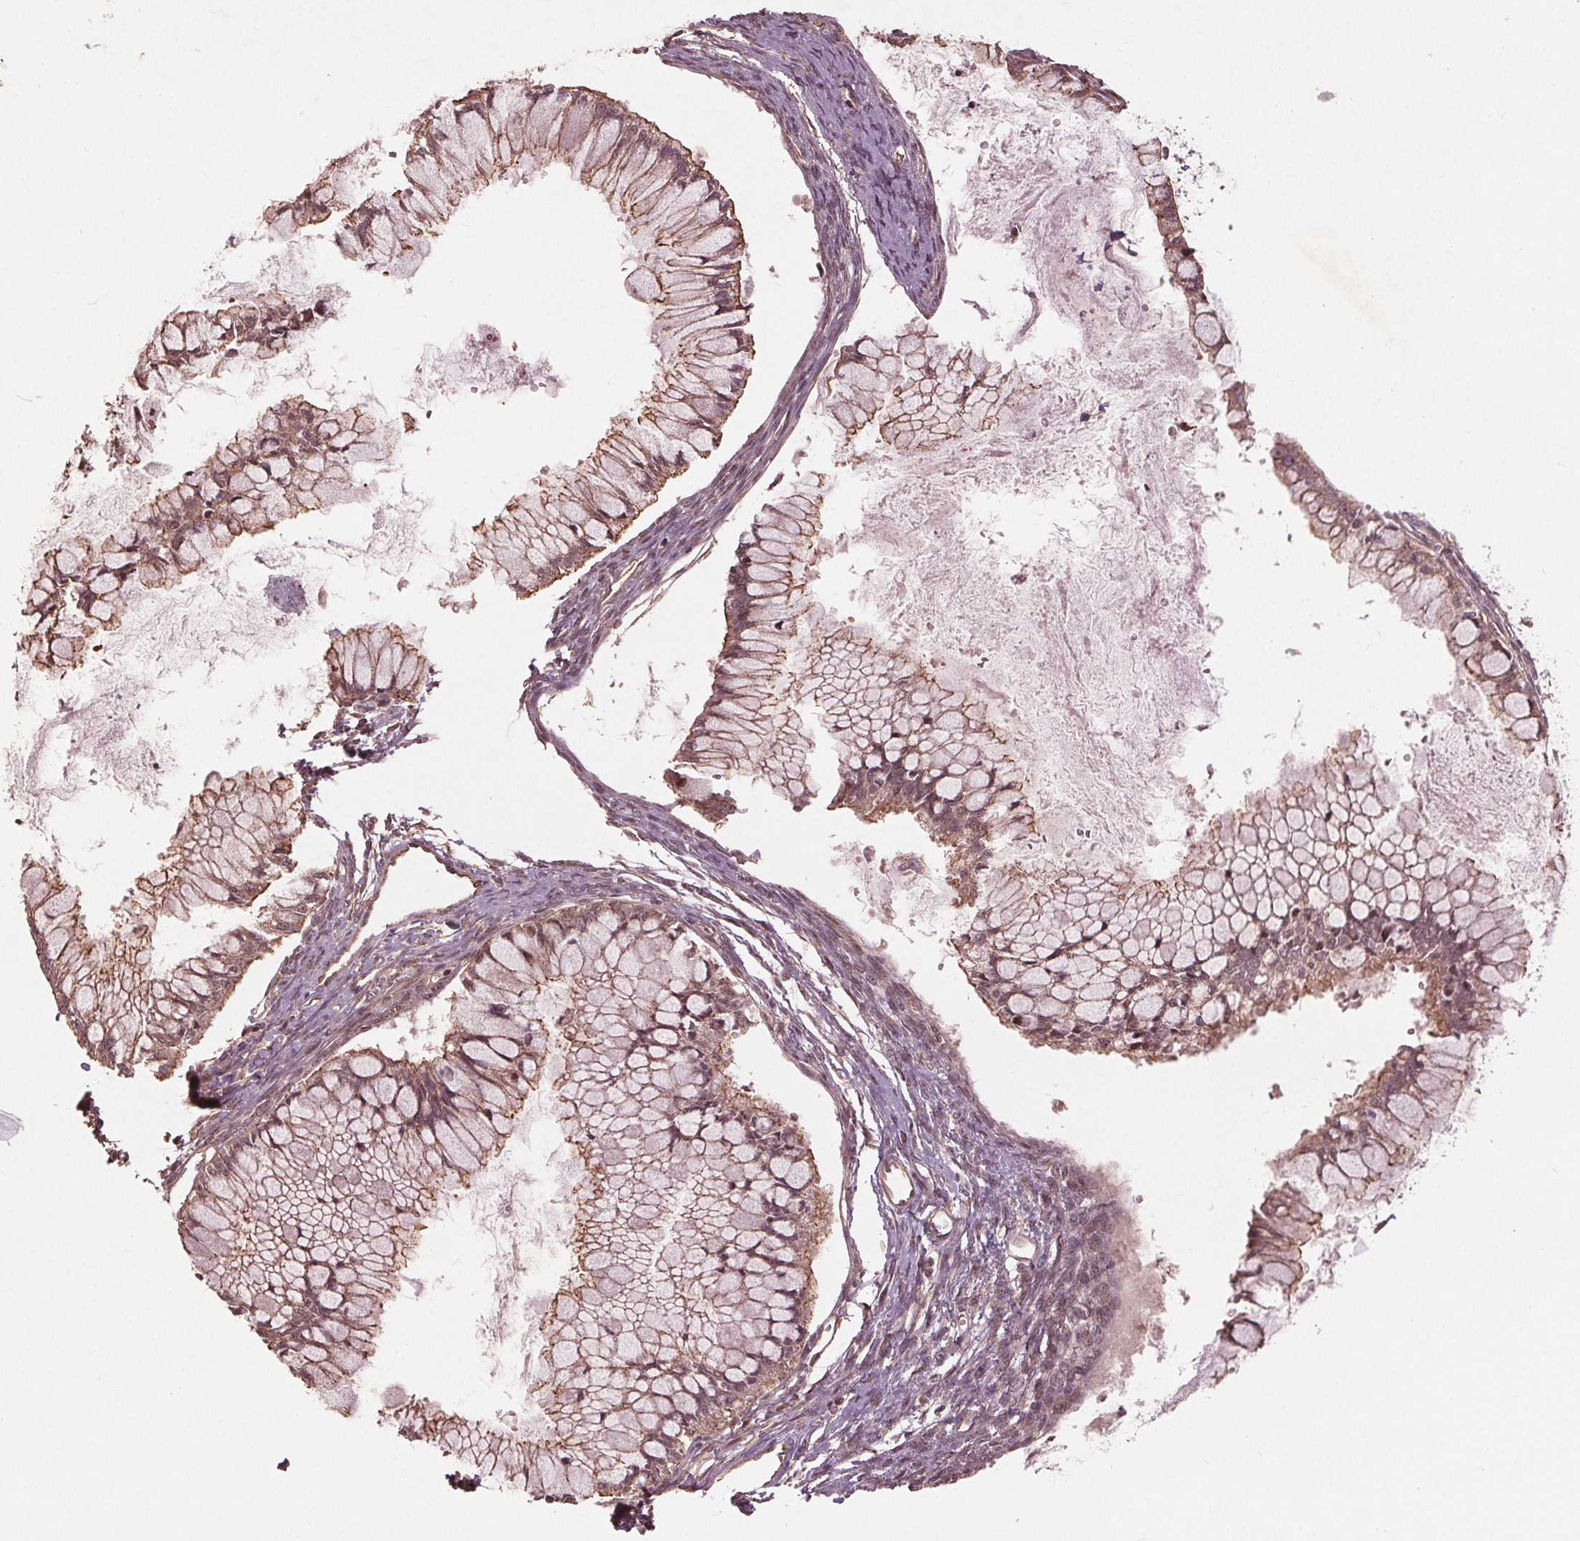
{"staining": {"intensity": "weak", "quantity": ">75%", "location": "cytoplasmic/membranous,nuclear"}, "tissue": "ovarian cancer", "cell_type": "Tumor cells", "image_type": "cancer", "snomed": [{"axis": "morphology", "description": "Cystadenocarcinoma, mucinous, NOS"}, {"axis": "topography", "description": "Ovary"}], "caption": "High-power microscopy captured an immunohistochemistry (IHC) image of ovarian cancer, revealing weak cytoplasmic/membranous and nuclear positivity in about >75% of tumor cells. The protein is shown in brown color, while the nuclei are stained blue.", "gene": "BTBD1", "patient": {"sex": "female", "age": 34}}